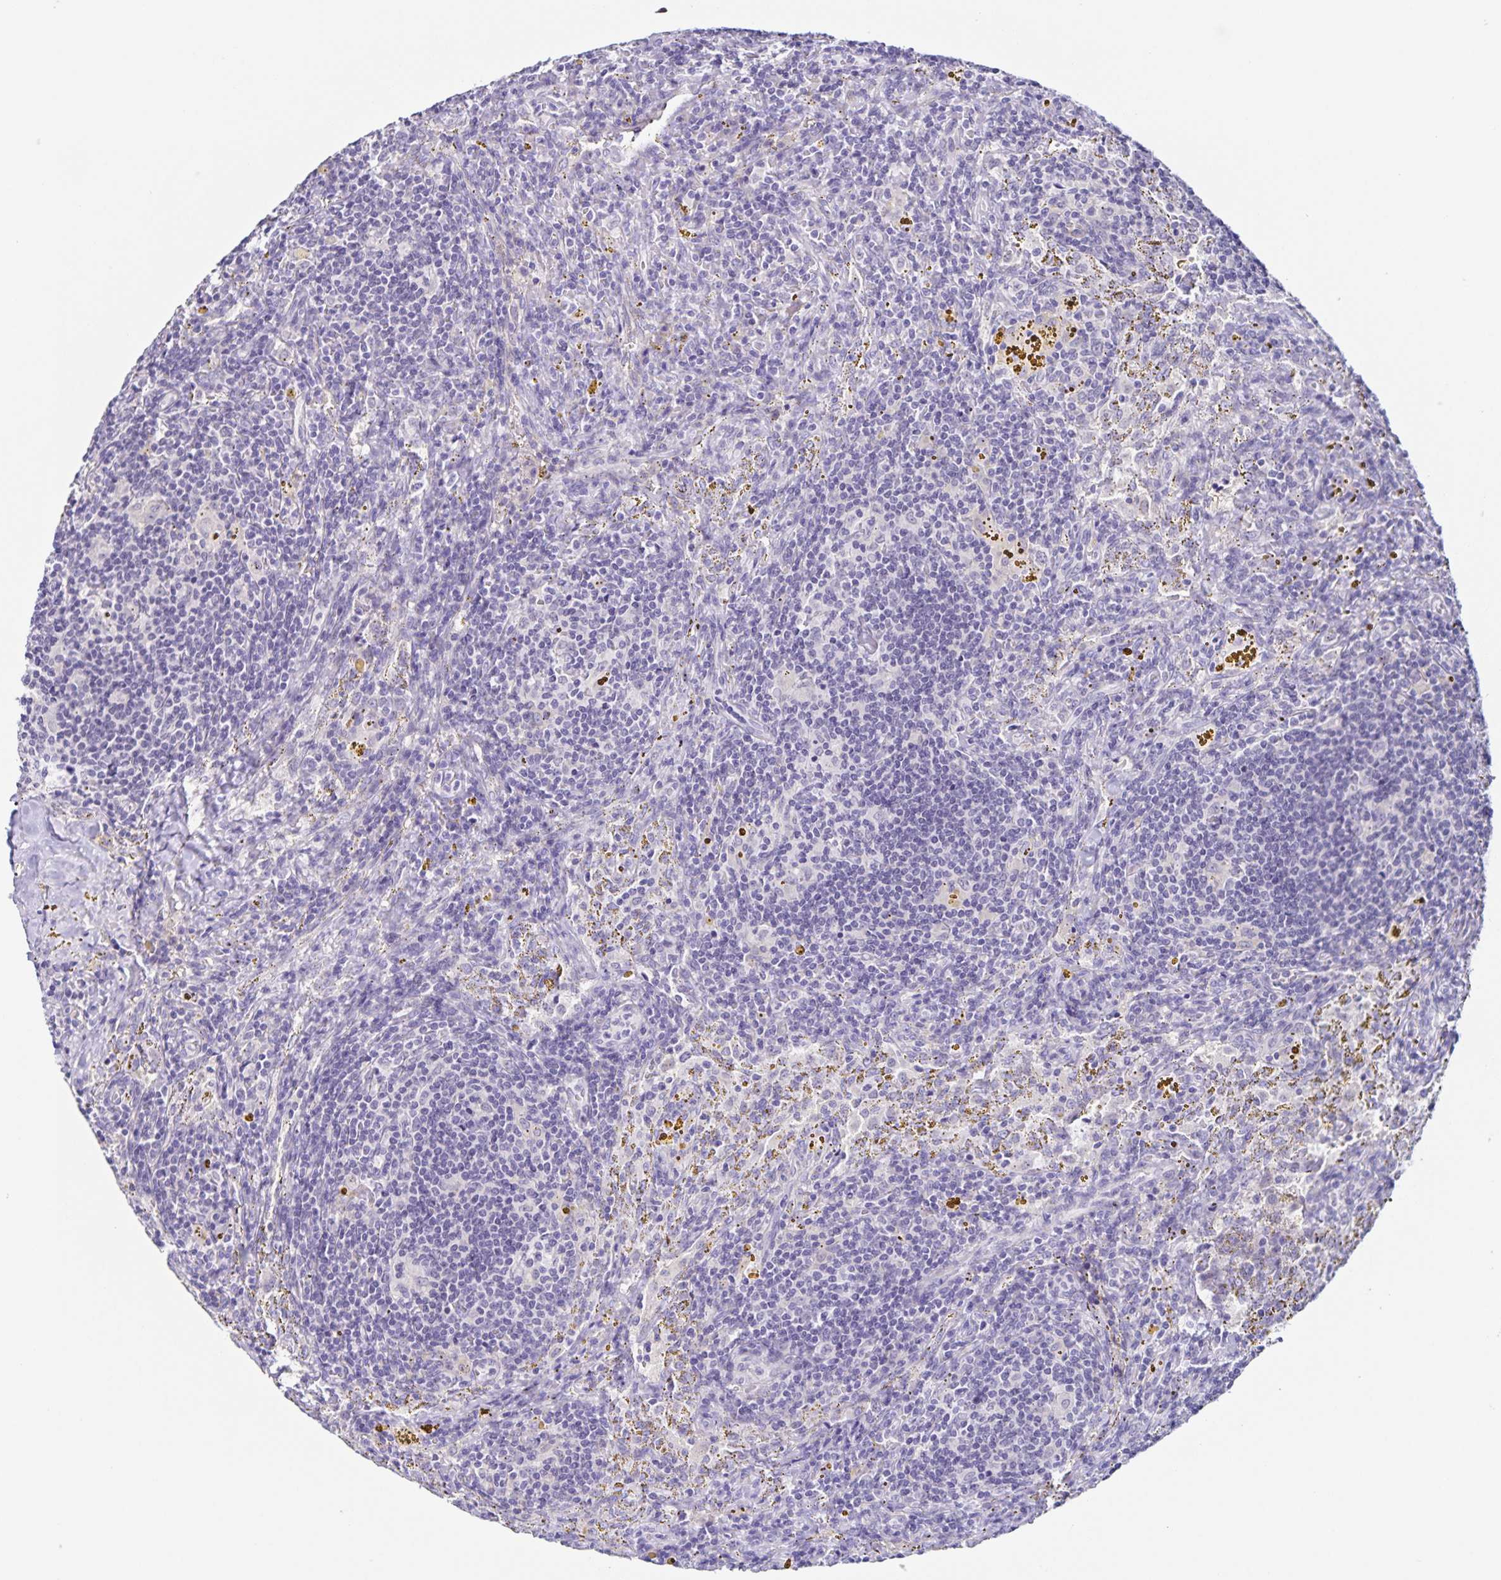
{"staining": {"intensity": "negative", "quantity": "none", "location": "none"}, "tissue": "lymphoma", "cell_type": "Tumor cells", "image_type": "cancer", "snomed": [{"axis": "morphology", "description": "Malignant lymphoma, non-Hodgkin's type, Low grade"}, {"axis": "topography", "description": "Spleen"}], "caption": "DAB (3,3'-diaminobenzidine) immunohistochemical staining of human lymphoma shows no significant positivity in tumor cells. (DAB (3,3'-diaminobenzidine) immunohistochemistry visualized using brightfield microscopy, high magnification).", "gene": "SLC12A3", "patient": {"sex": "female", "age": 70}}